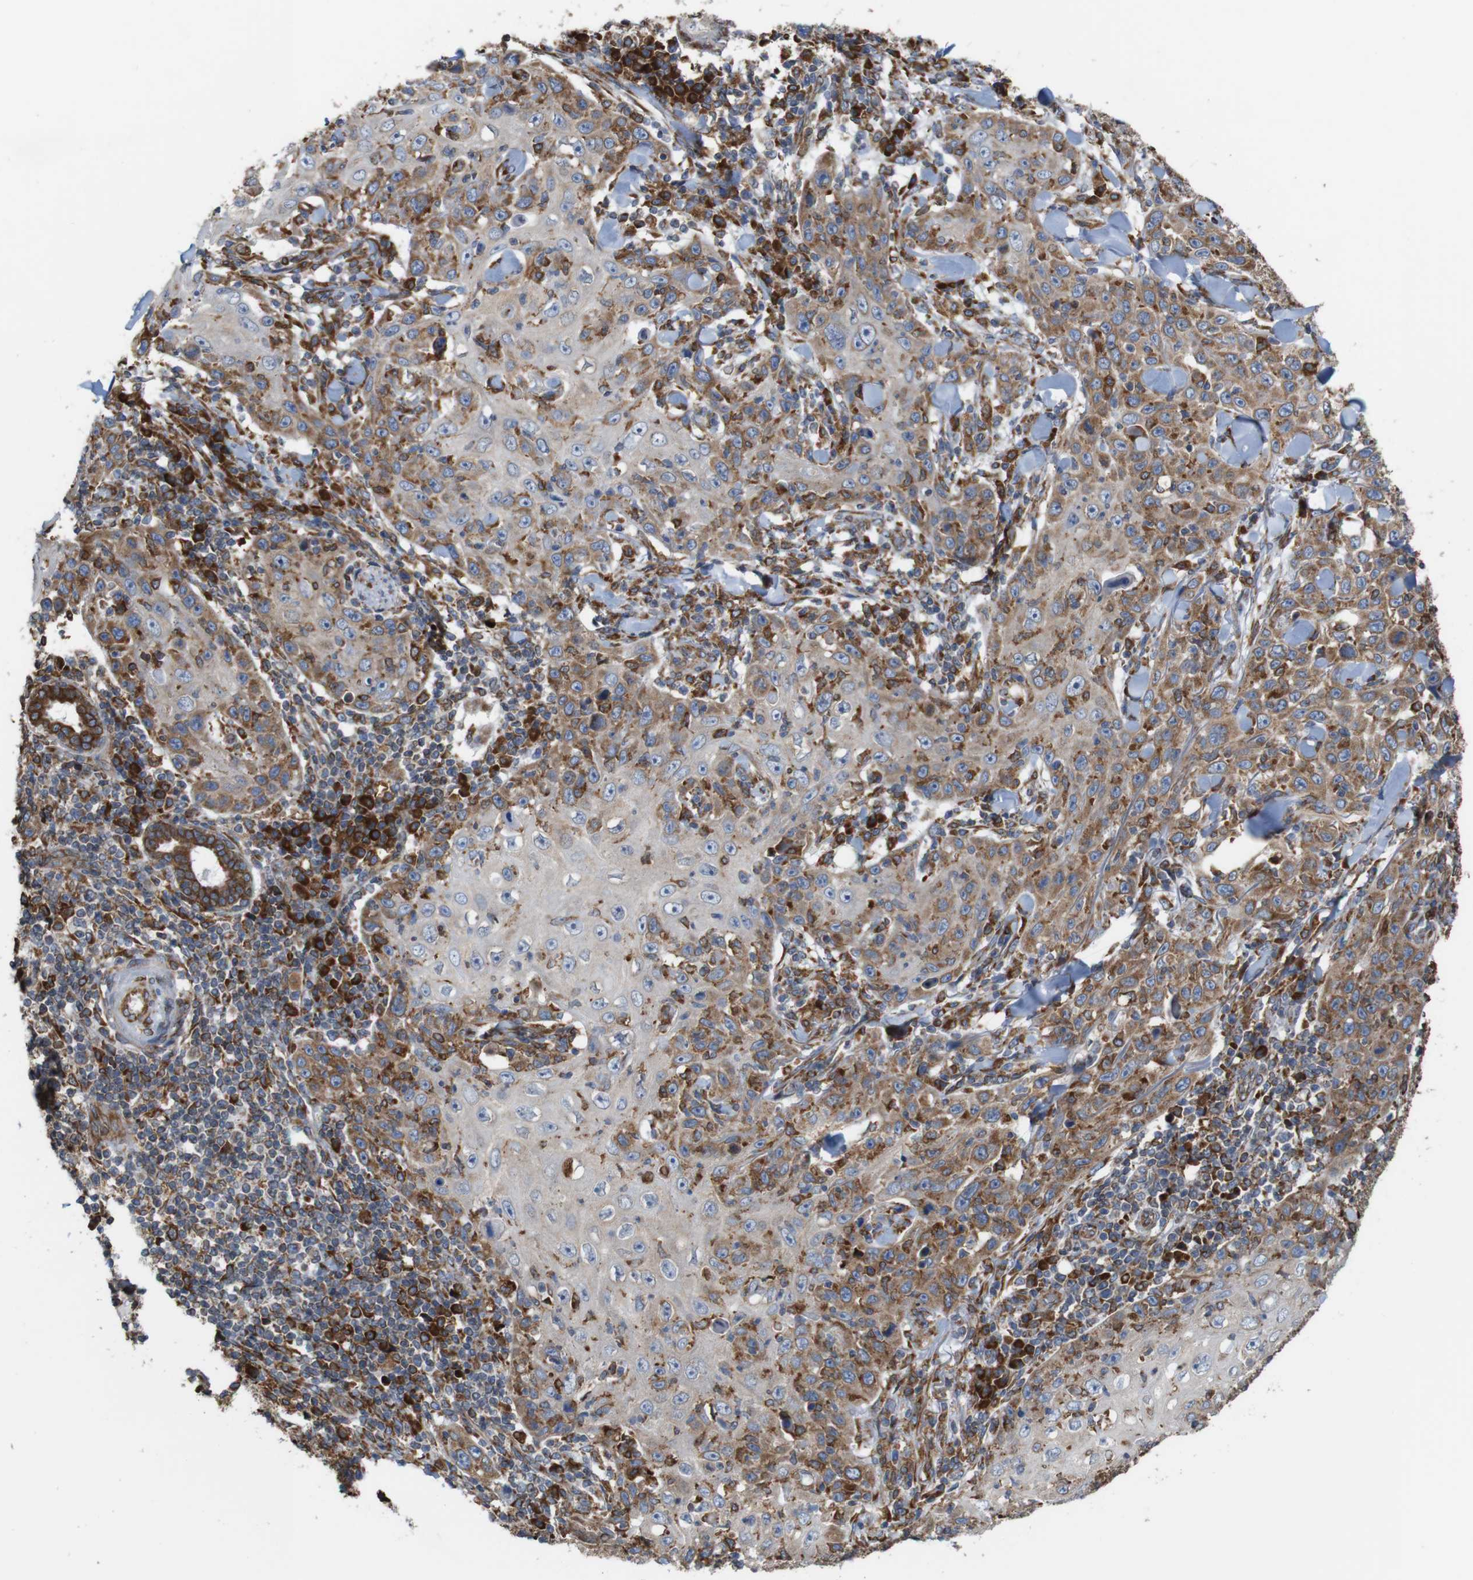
{"staining": {"intensity": "moderate", "quantity": "<25%", "location": "cytoplasmic/membranous"}, "tissue": "skin cancer", "cell_type": "Tumor cells", "image_type": "cancer", "snomed": [{"axis": "morphology", "description": "Squamous cell carcinoma, NOS"}, {"axis": "topography", "description": "Skin"}], "caption": "Skin squamous cell carcinoma was stained to show a protein in brown. There is low levels of moderate cytoplasmic/membranous expression in about <25% of tumor cells.", "gene": "UGGT1", "patient": {"sex": "female", "age": 88}}